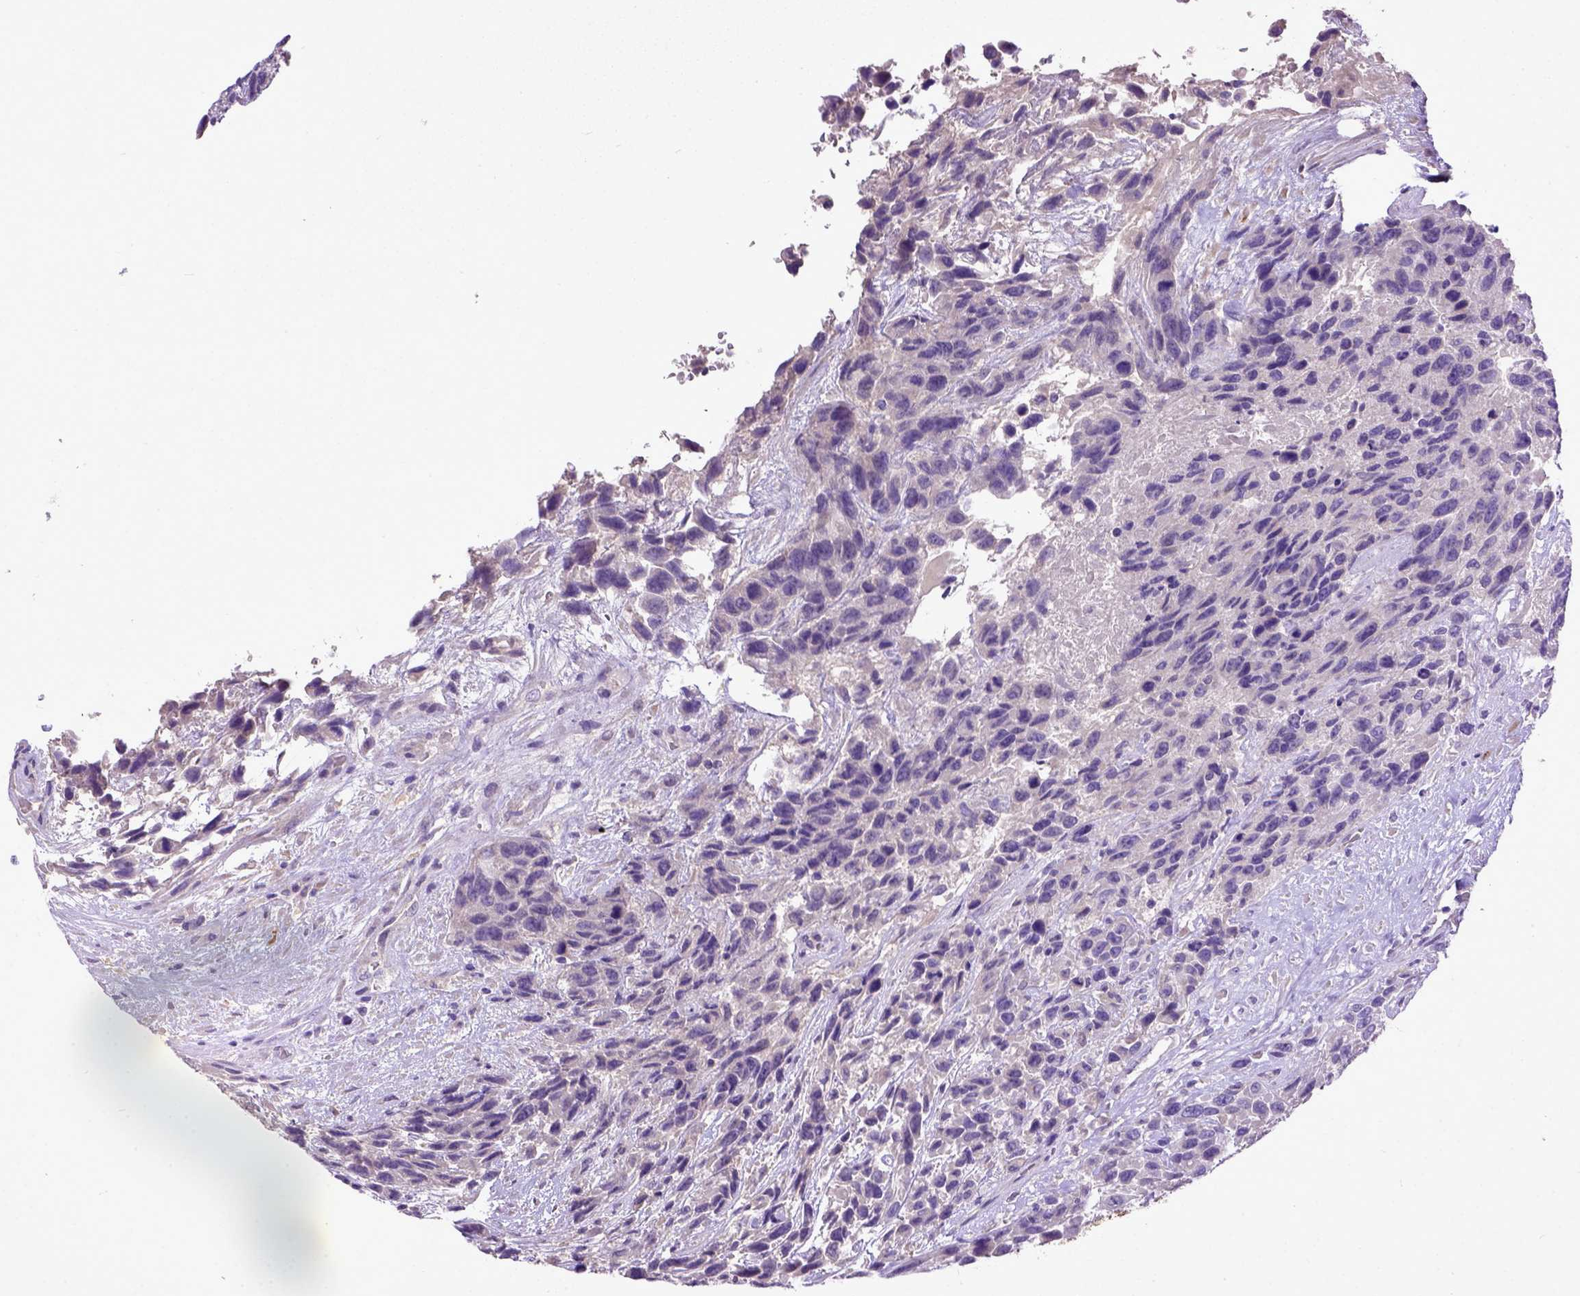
{"staining": {"intensity": "negative", "quantity": "none", "location": "none"}, "tissue": "urothelial cancer", "cell_type": "Tumor cells", "image_type": "cancer", "snomed": [{"axis": "morphology", "description": "Urothelial carcinoma, High grade"}, {"axis": "topography", "description": "Urinary bladder"}], "caption": "This is an immunohistochemistry micrograph of human high-grade urothelial carcinoma. There is no staining in tumor cells.", "gene": "DEPDC1B", "patient": {"sex": "female", "age": 70}}